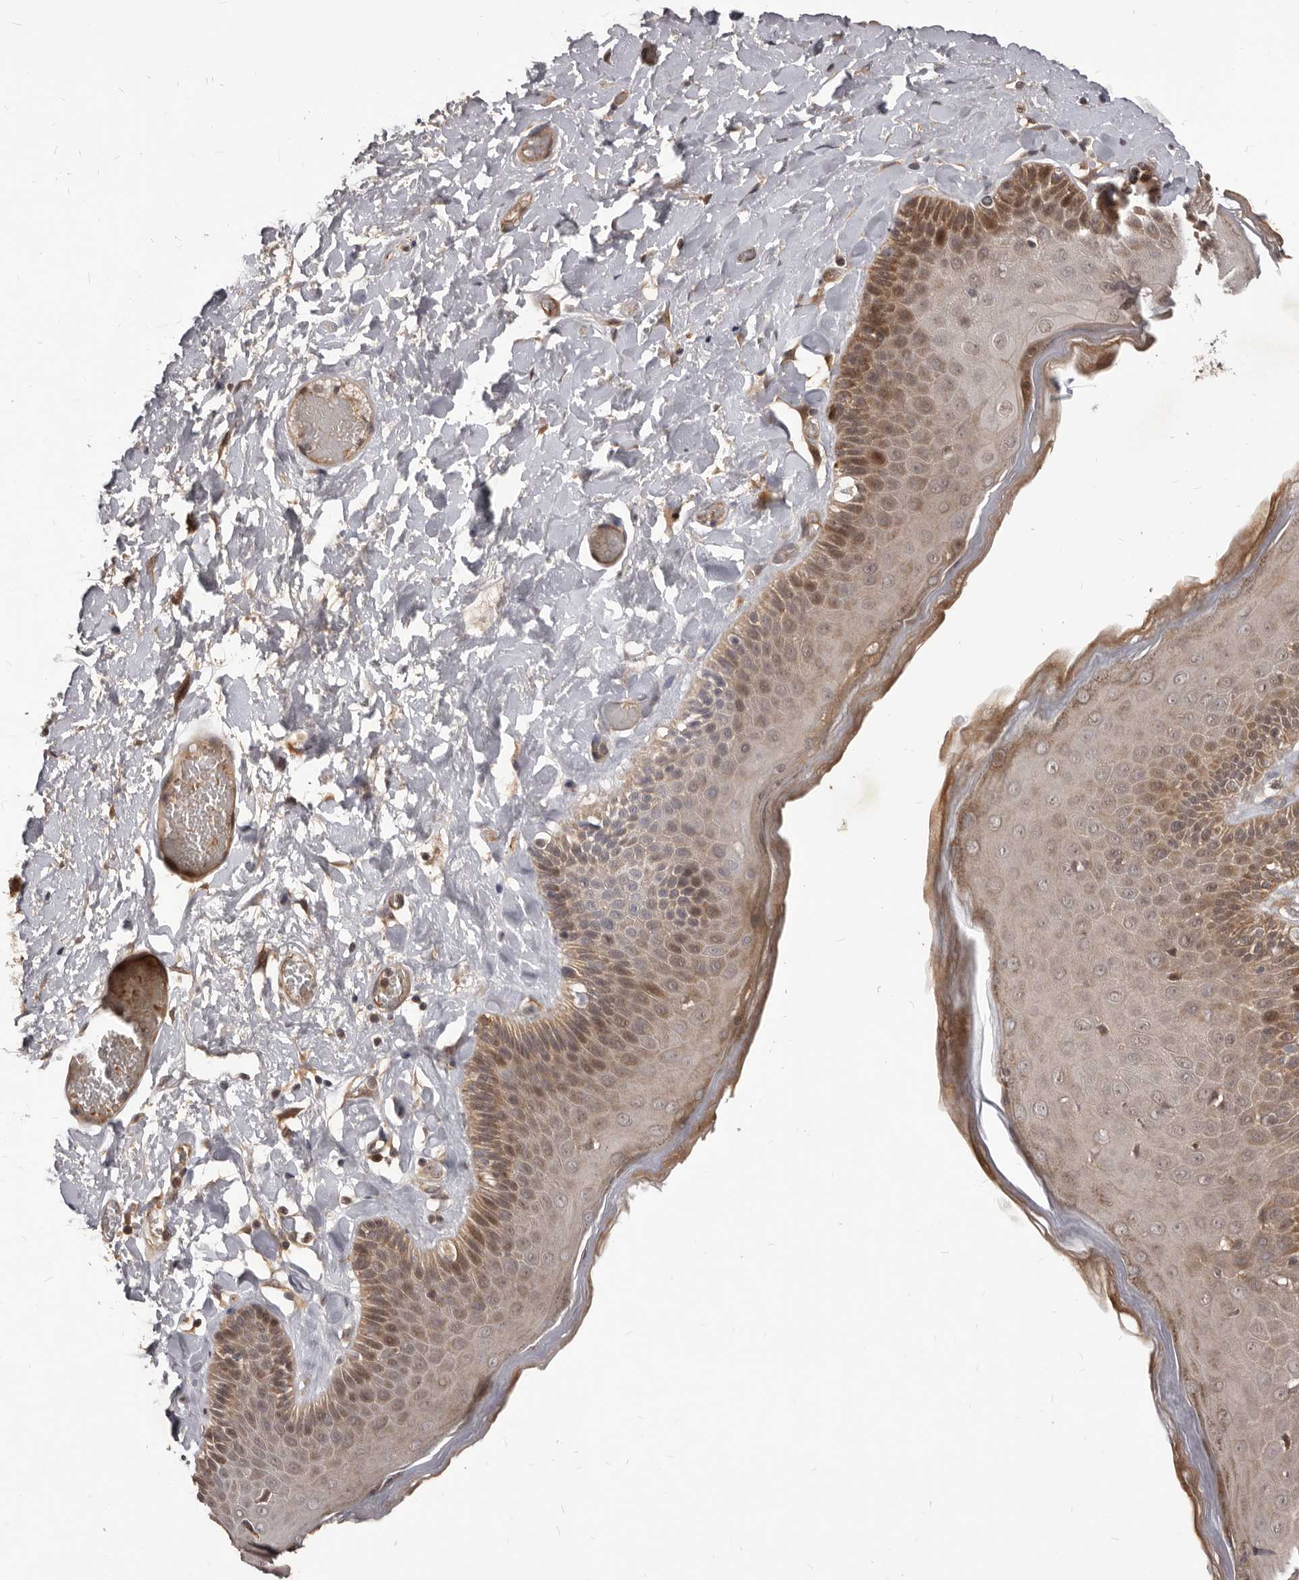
{"staining": {"intensity": "moderate", "quantity": "25%-75%", "location": "cytoplasmic/membranous,nuclear"}, "tissue": "skin", "cell_type": "Epidermal cells", "image_type": "normal", "snomed": [{"axis": "morphology", "description": "Normal tissue, NOS"}, {"axis": "topography", "description": "Anal"}], "caption": "Human skin stained with a protein marker shows moderate staining in epidermal cells.", "gene": "GABPB2", "patient": {"sex": "male", "age": 69}}